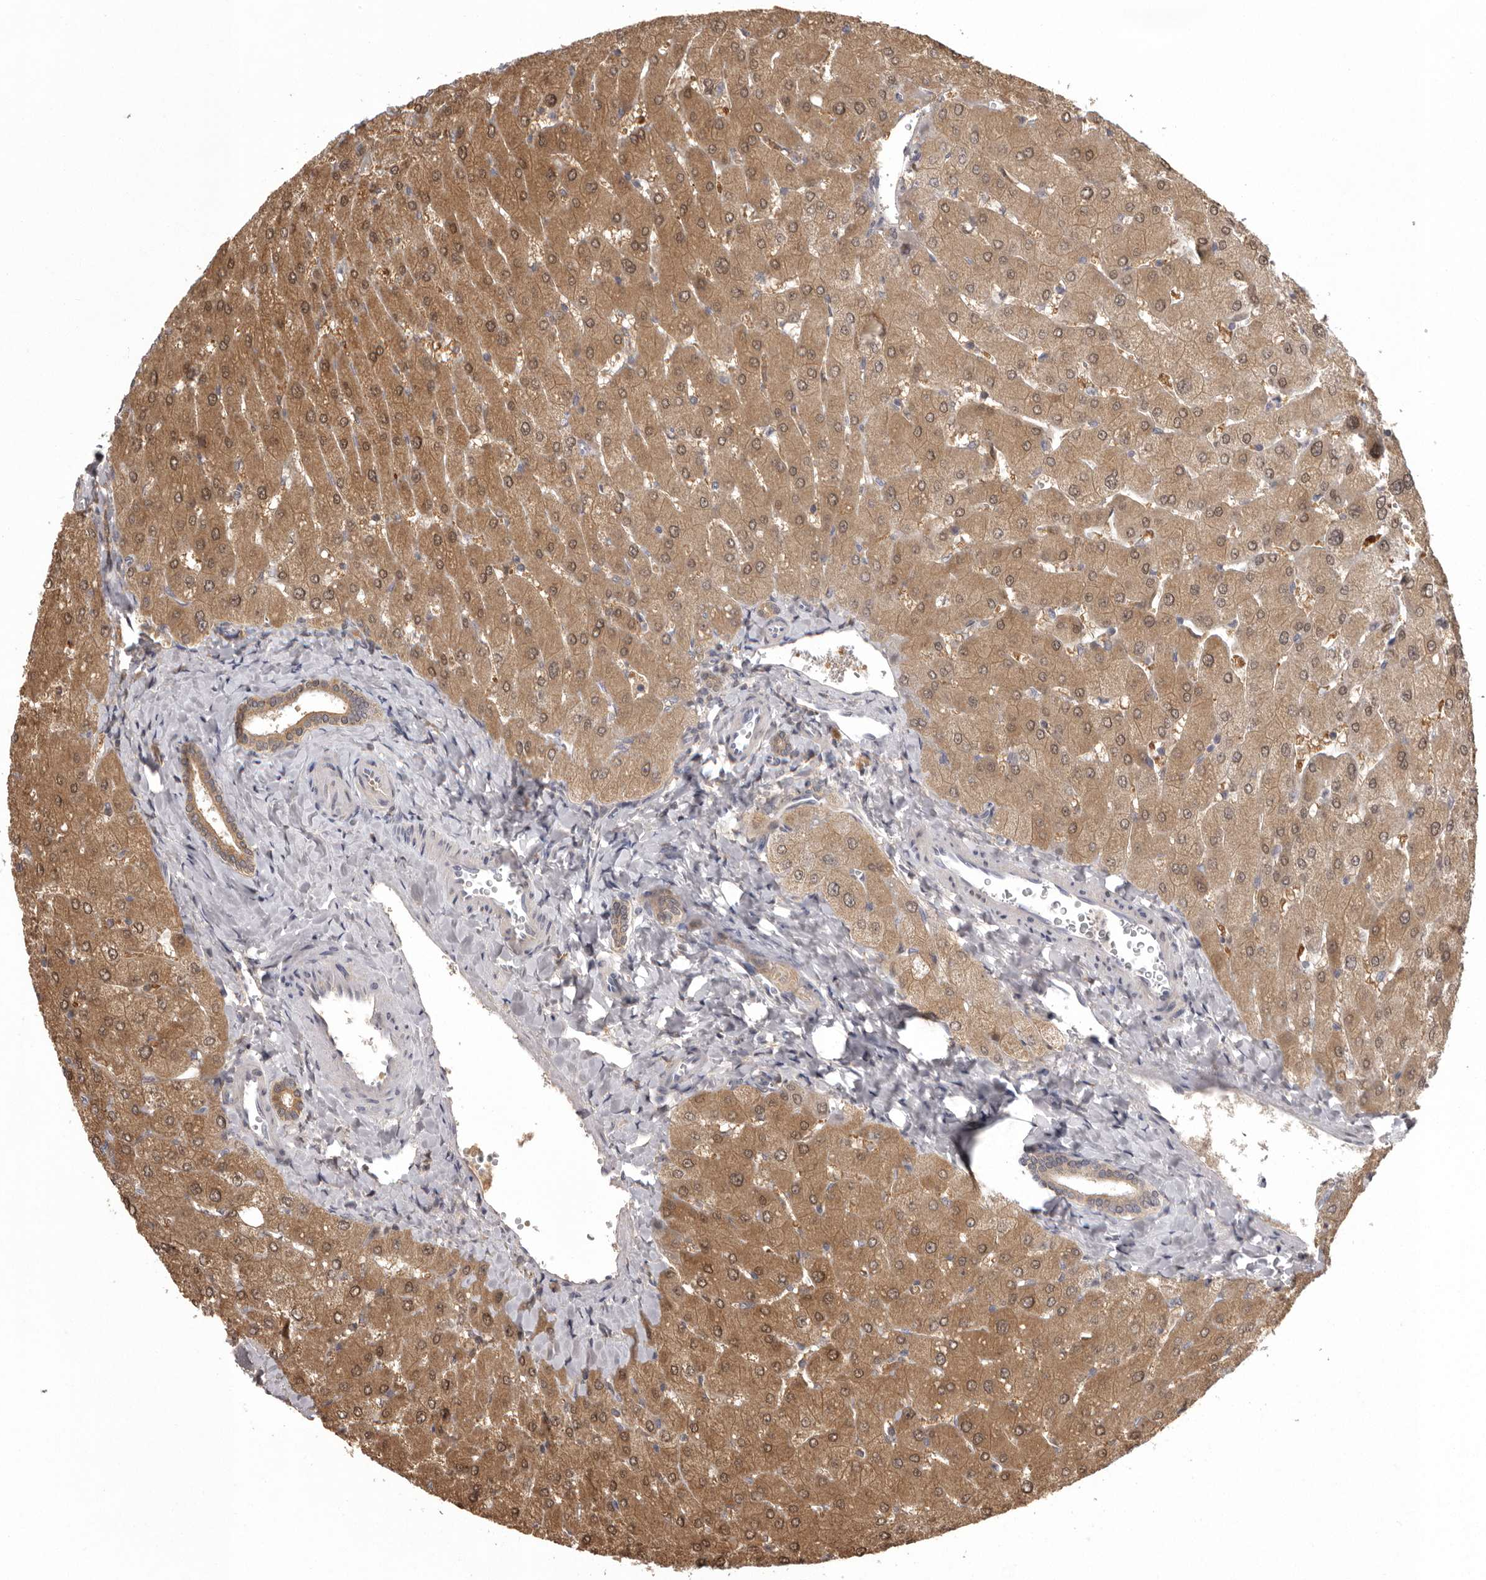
{"staining": {"intensity": "moderate", "quantity": ">75%", "location": "cytoplasmic/membranous"}, "tissue": "liver", "cell_type": "Cholangiocytes", "image_type": "normal", "snomed": [{"axis": "morphology", "description": "Normal tissue, NOS"}, {"axis": "topography", "description": "Liver"}], "caption": "The image shows a brown stain indicating the presence of a protein in the cytoplasmic/membranous of cholangiocytes in liver. Using DAB (3,3'-diaminobenzidine) (brown) and hematoxylin (blue) stains, captured at high magnification using brightfield microscopy.", "gene": "MDH1", "patient": {"sex": "male", "age": 55}}